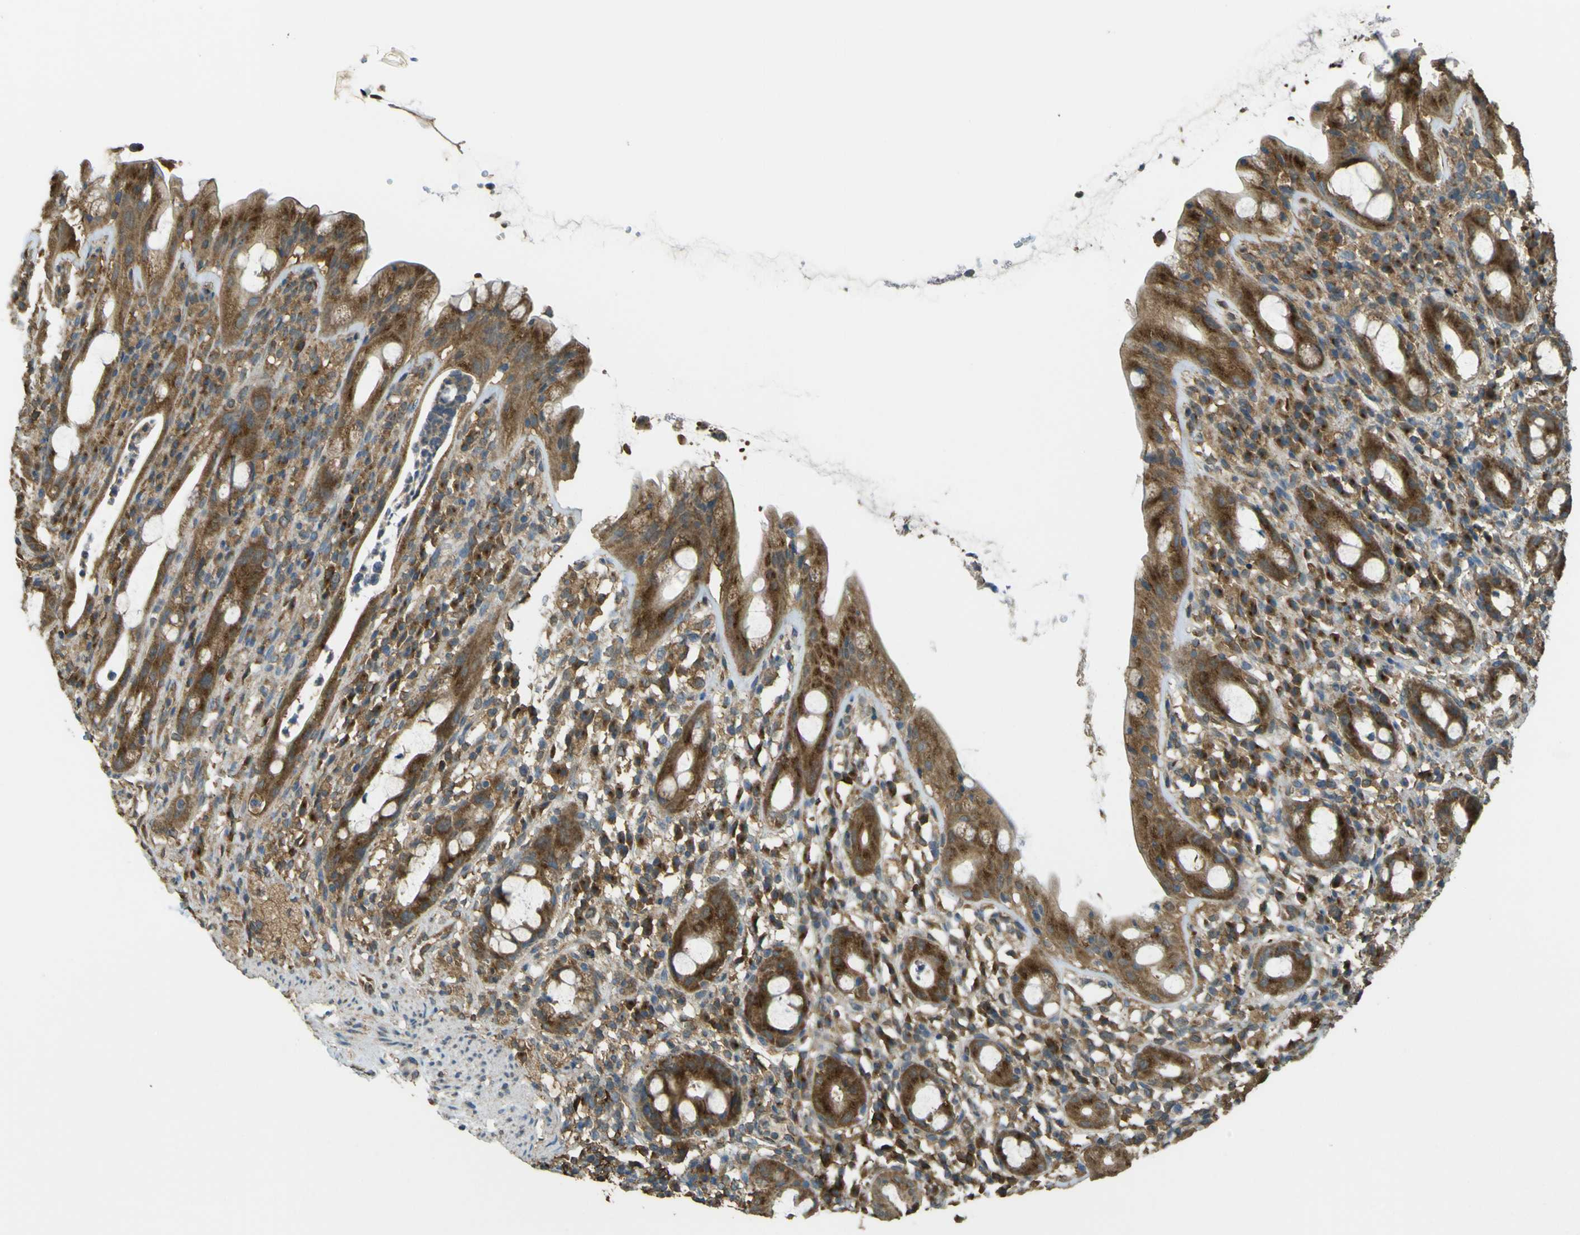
{"staining": {"intensity": "strong", "quantity": ">75%", "location": "cytoplasmic/membranous"}, "tissue": "rectum", "cell_type": "Glandular cells", "image_type": "normal", "snomed": [{"axis": "morphology", "description": "Normal tissue, NOS"}, {"axis": "topography", "description": "Rectum"}], "caption": "Protein expression analysis of unremarkable human rectum reveals strong cytoplasmic/membranous expression in approximately >75% of glandular cells. Nuclei are stained in blue.", "gene": "GOLGA1", "patient": {"sex": "male", "age": 44}}